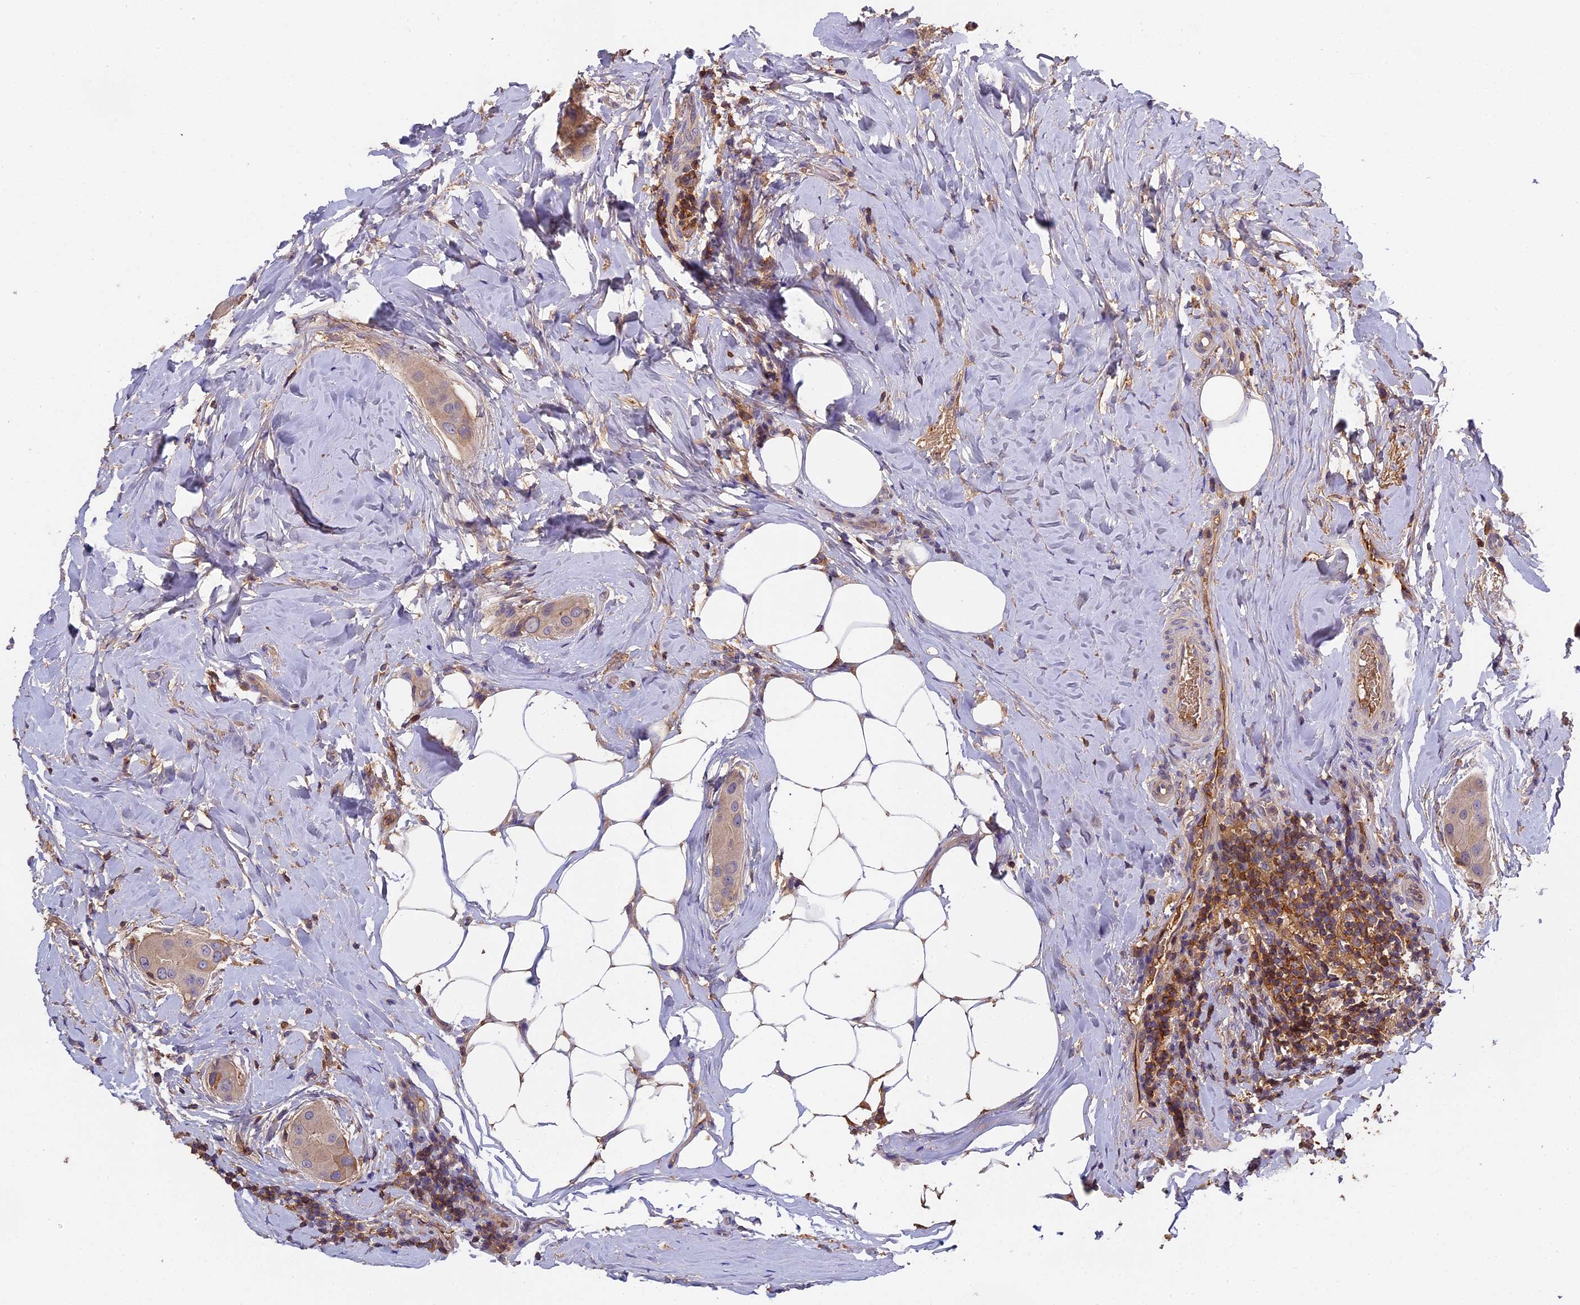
{"staining": {"intensity": "weak", "quantity": "<25%", "location": "cytoplasmic/membranous"}, "tissue": "thyroid cancer", "cell_type": "Tumor cells", "image_type": "cancer", "snomed": [{"axis": "morphology", "description": "Papillary adenocarcinoma, NOS"}, {"axis": "topography", "description": "Thyroid gland"}], "caption": "Papillary adenocarcinoma (thyroid) was stained to show a protein in brown. There is no significant expression in tumor cells.", "gene": "CFAP119", "patient": {"sex": "male", "age": 33}}